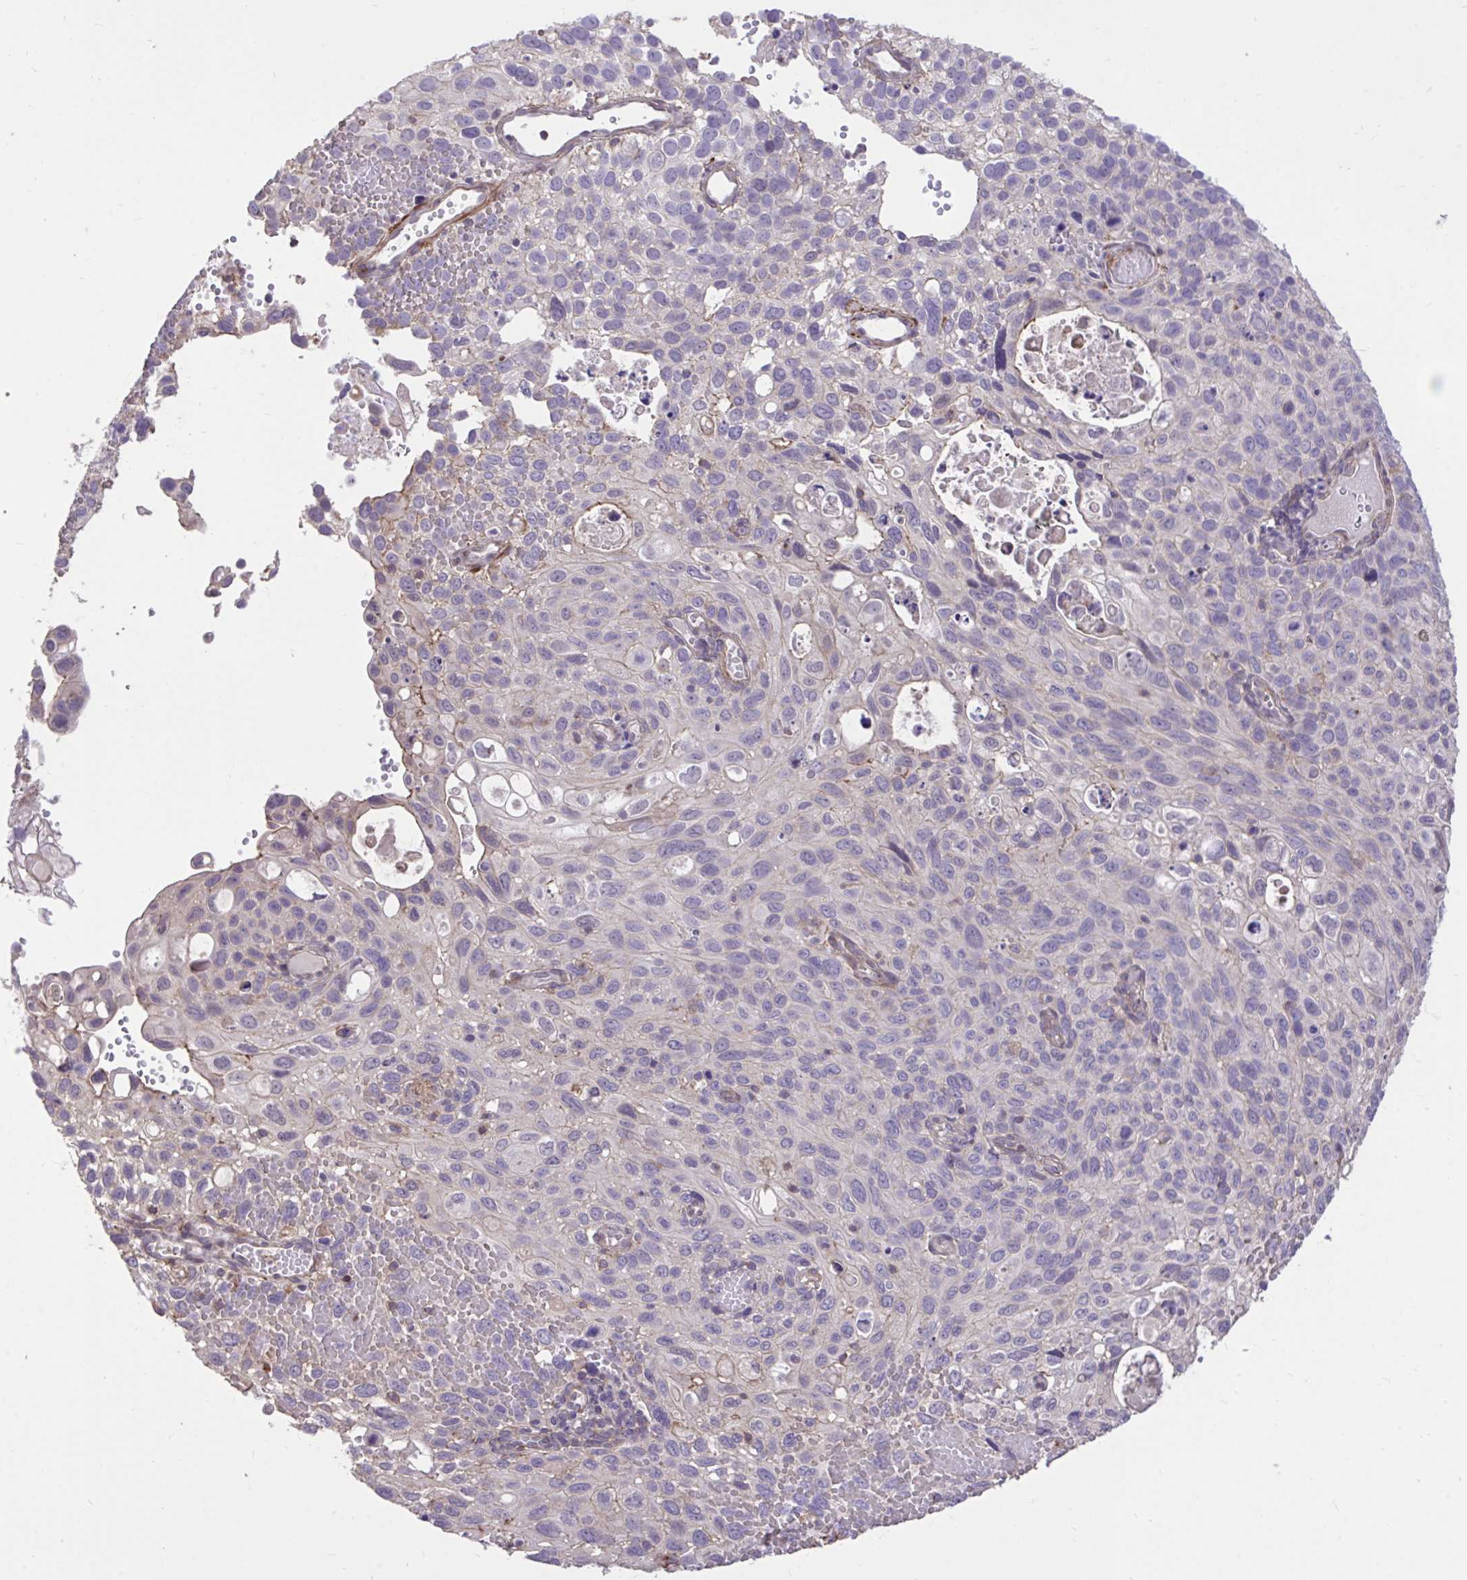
{"staining": {"intensity": "negative", "quantity": "none", "location": "none"}, "tissue": "cervical cancer", "cell_type": "Tumor cells", "image_type": "cancer", "snomed": [{"axis": "morphology", "description": "Squamous cell carcinoma, NOS"}, {"axis": "topography", "description": "Cervix"}], "caption": "Tumor cells show no significant protein staining in cervical squamous cell carcinoma.", "gene": "IGFL2", "patient": {"sex": "female", "age": 70}}